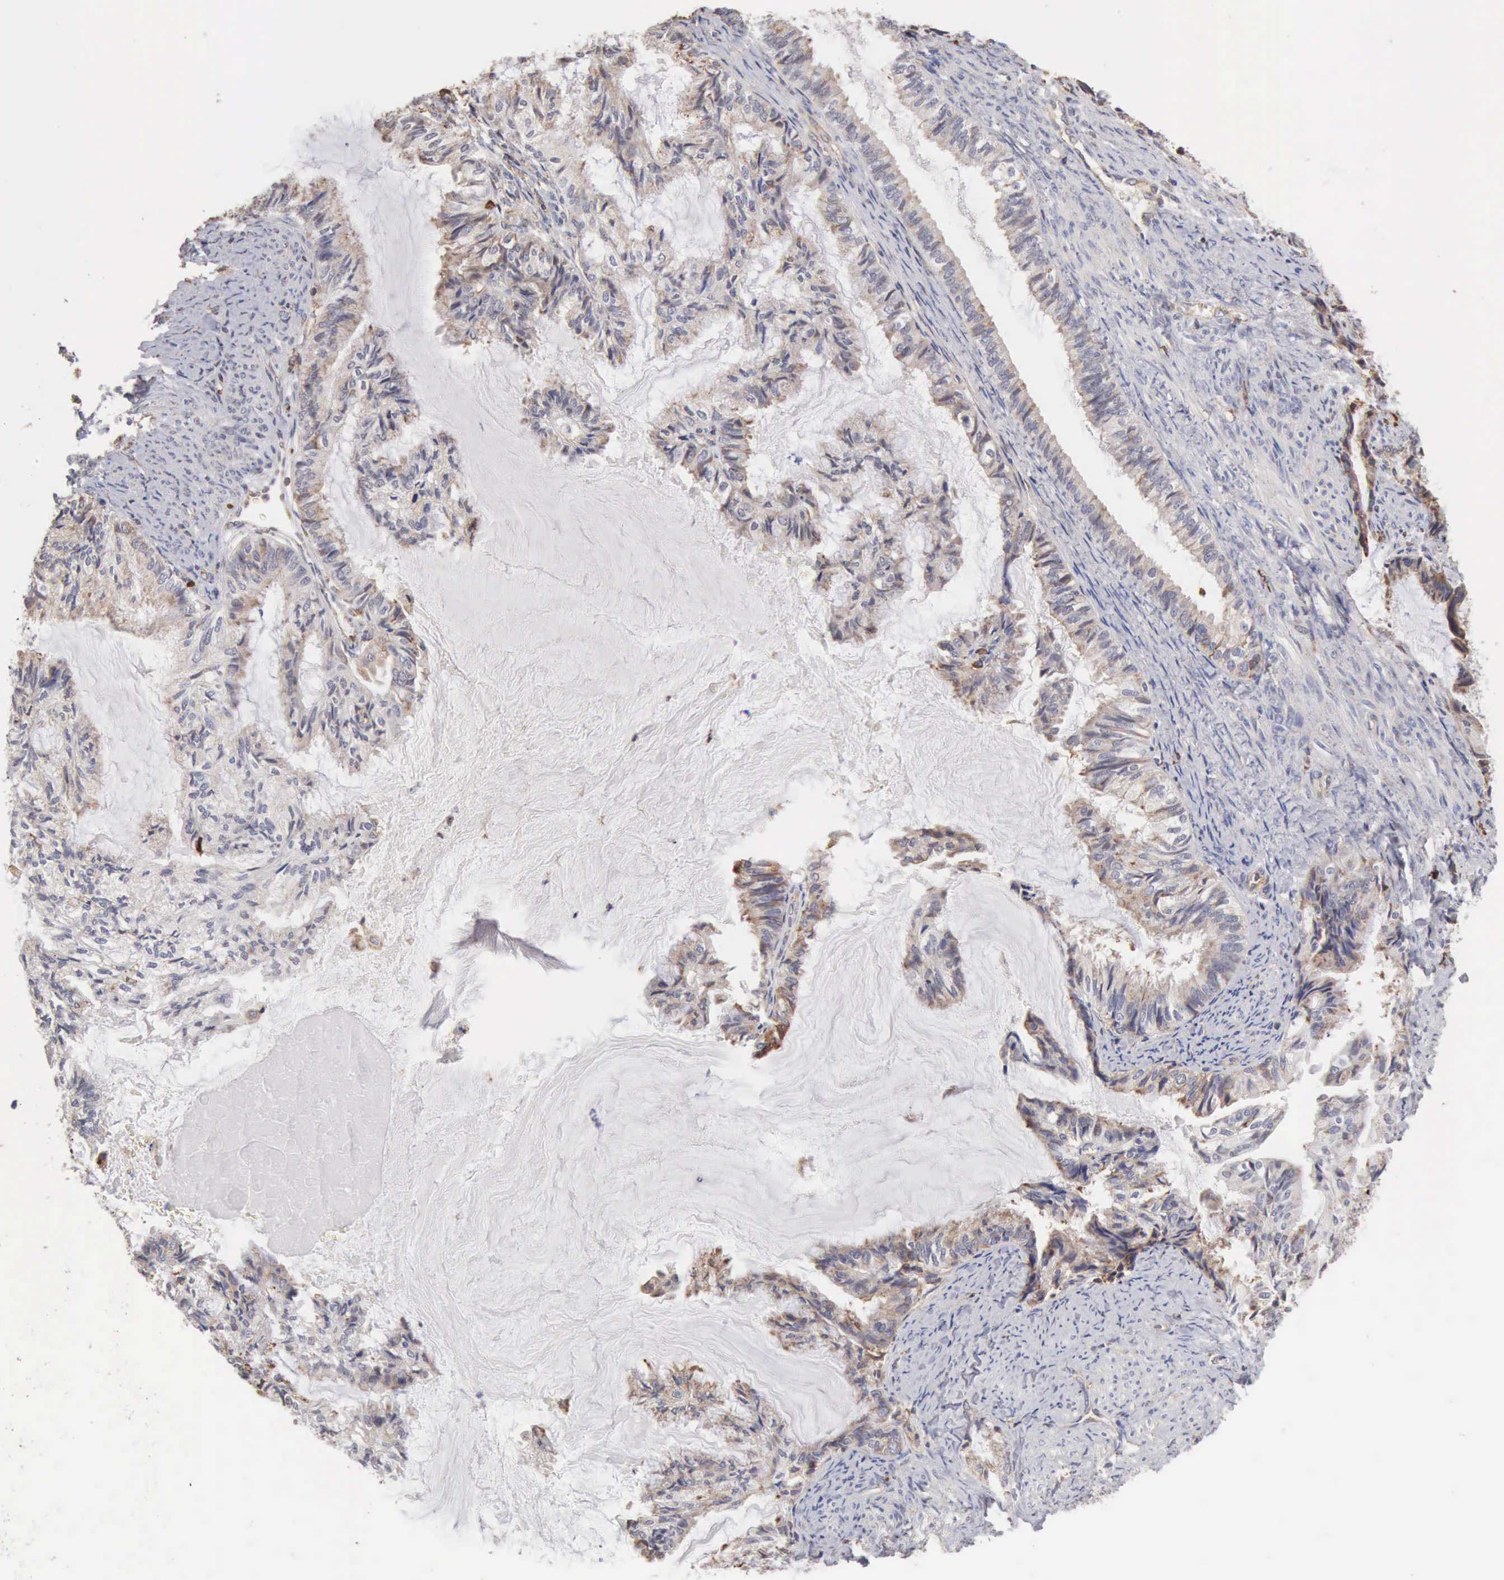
{"staining": {"intensity": "weak", "quantity": "25%-75%", "location": "cytoplasmic/membranous"}, "tissue": "endometrial cancer", "cell_type": "Tumor cells", "image_type": "cancer", "snomed": [{"axis": "morphology", "description": "Adenocarcinoma, NOS"}, {"axis": "topography", "description": "Endometrium"}], "caption": "Adenocarcinoma (endometrial) stained for a protein displays weak cytoplasmic/membranous positivity in tumor cells.", "gene": "GPR101", "patient": {"sex": "female", "age": 86}}